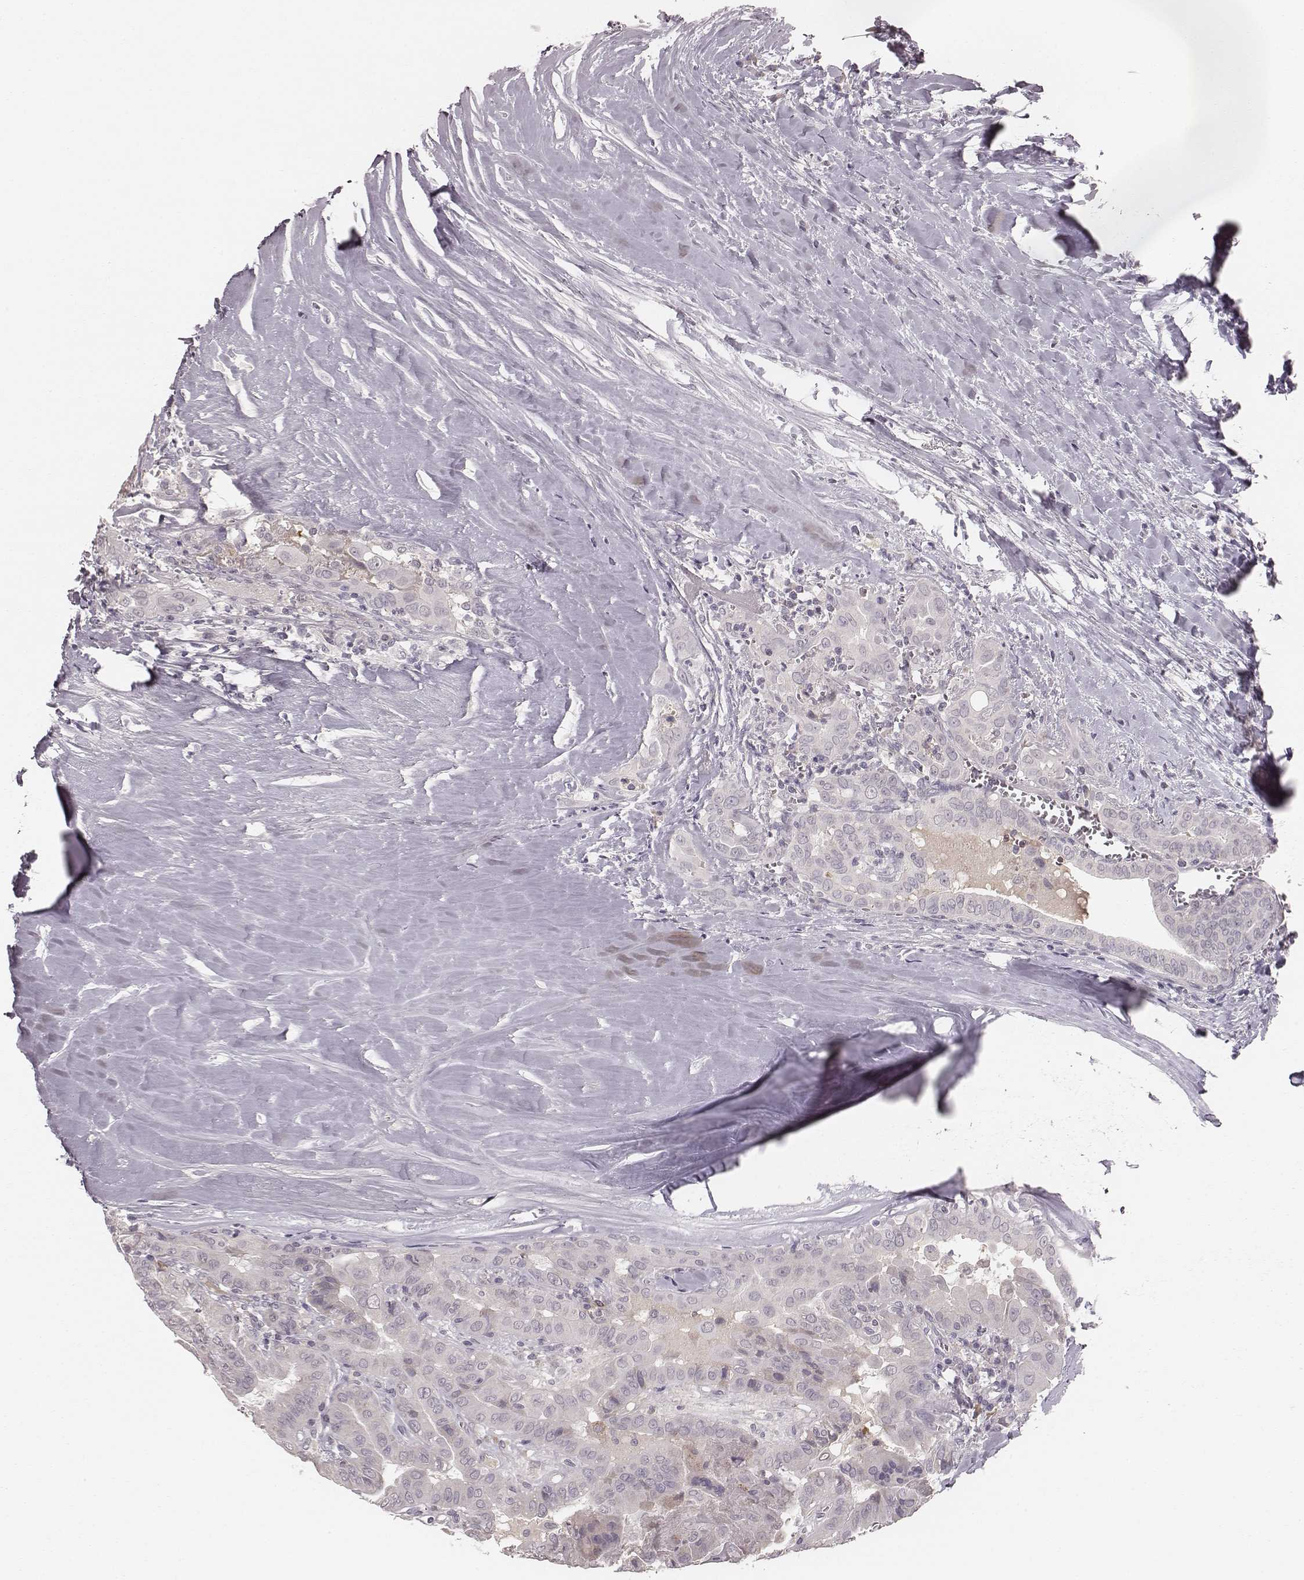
{"staining": {"intensity": "negative", "quantity": "none", "location": "none"}, "tissue": "thyroid cancer", "cell_type": "Tumor cells", "image_type": "cancer", "snomed": [{"axis": "morphology", "description": "Papillary adenocarcinoma, NOS"}, {"axis": "topography", "description": "Thyroid gland"}], "caption": "The micrograph exhibits no significant staining in tumor cells of thyroid cancer.", "gene": "LY6K", "patient": {"sex": "female", "age": 37}}